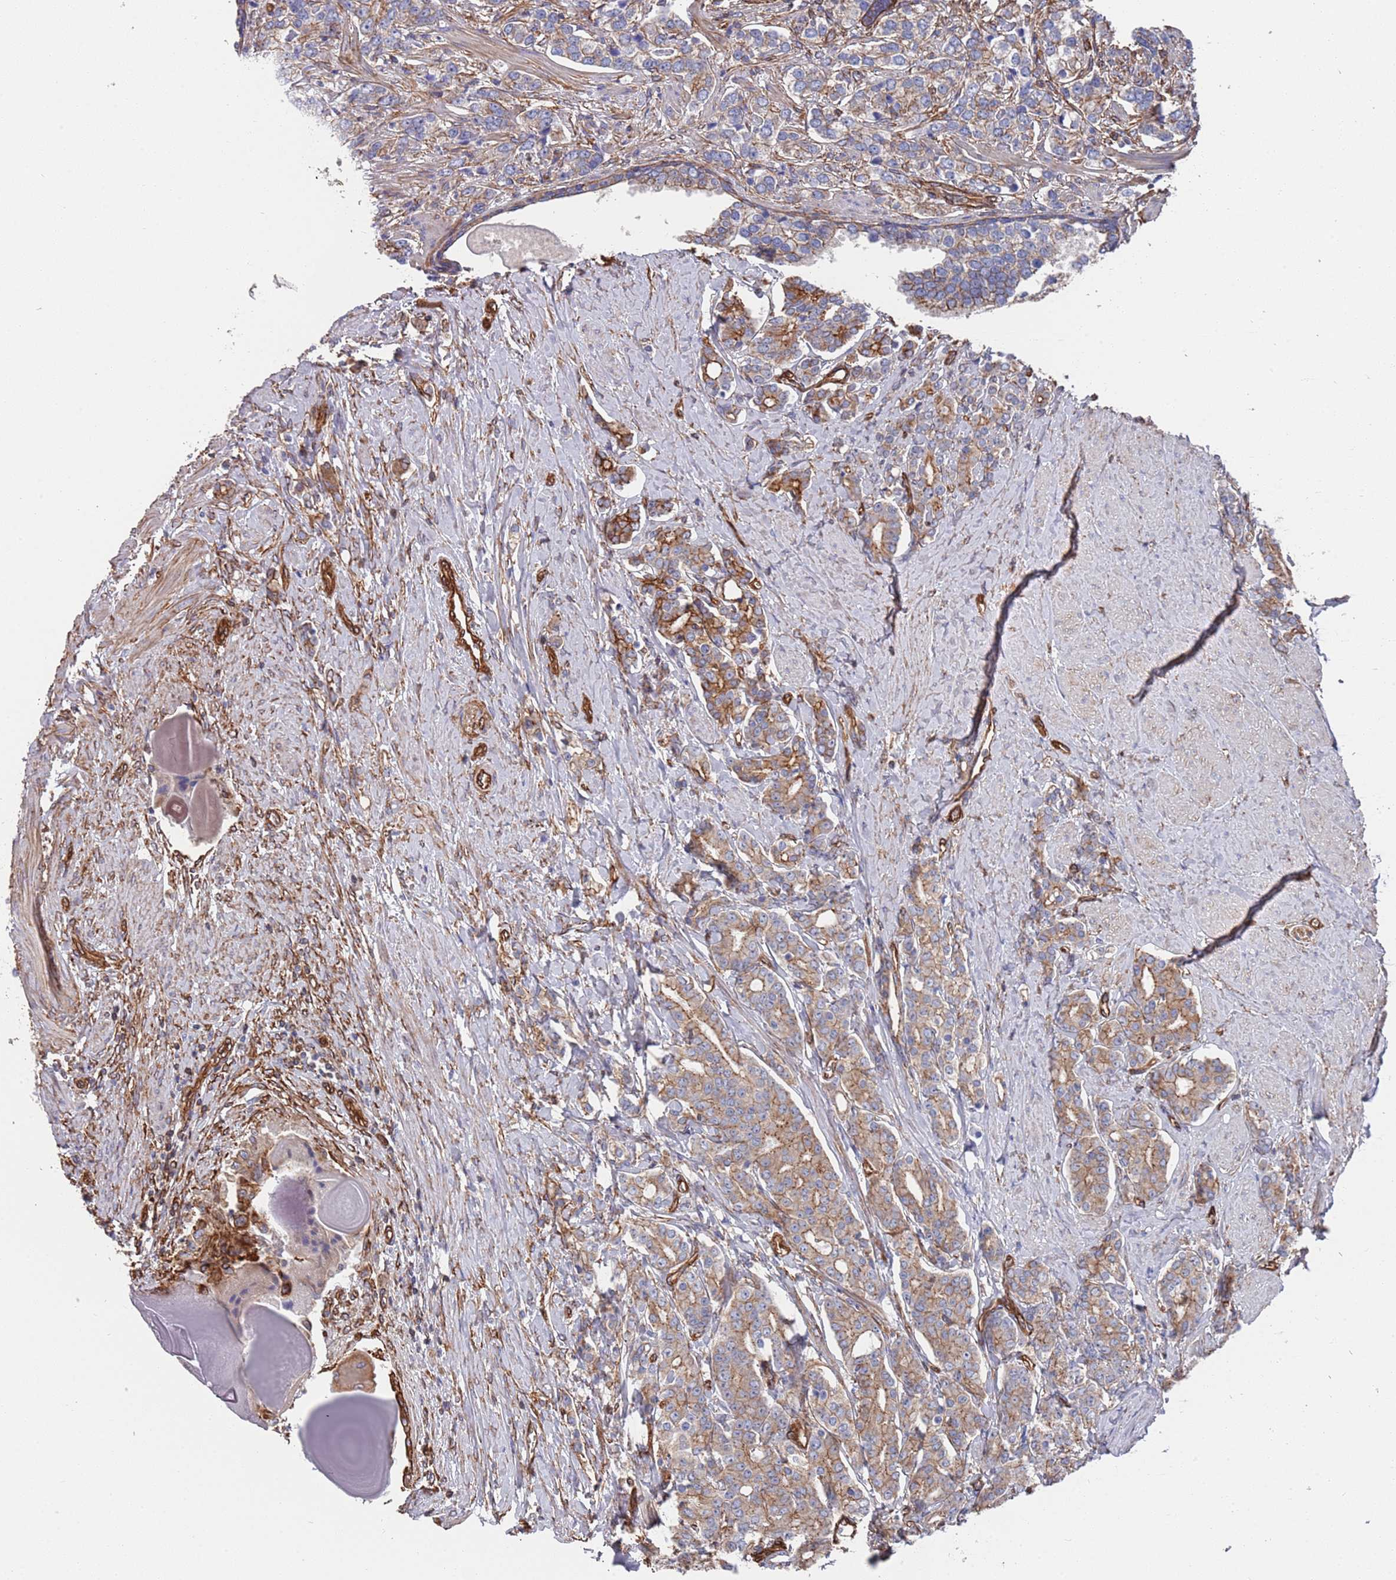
{"staining": {"intensity": "moderate", "quantity": "25%-75%", "location": "cytoplasmic/membranous"}, "tissue": "prostate cancer", "cell_type": "Tumor cells", "image_type": "cancer", "snomed": [{"axis": "morphology", "description": "Adenocarcinoma, High grade"}, {"axis": "topography", "description": "Prostate"}], "caption": "Adenocarcinoma (high-grade) (prostate) was stained to show a protein in brown. There is medium levels of moderate cytoplasmic/membranous staining in approximately 25%-75% of tumor cells.", "gene": "JAKMIP2", "patient": {"sex": "male", "age": 62}}